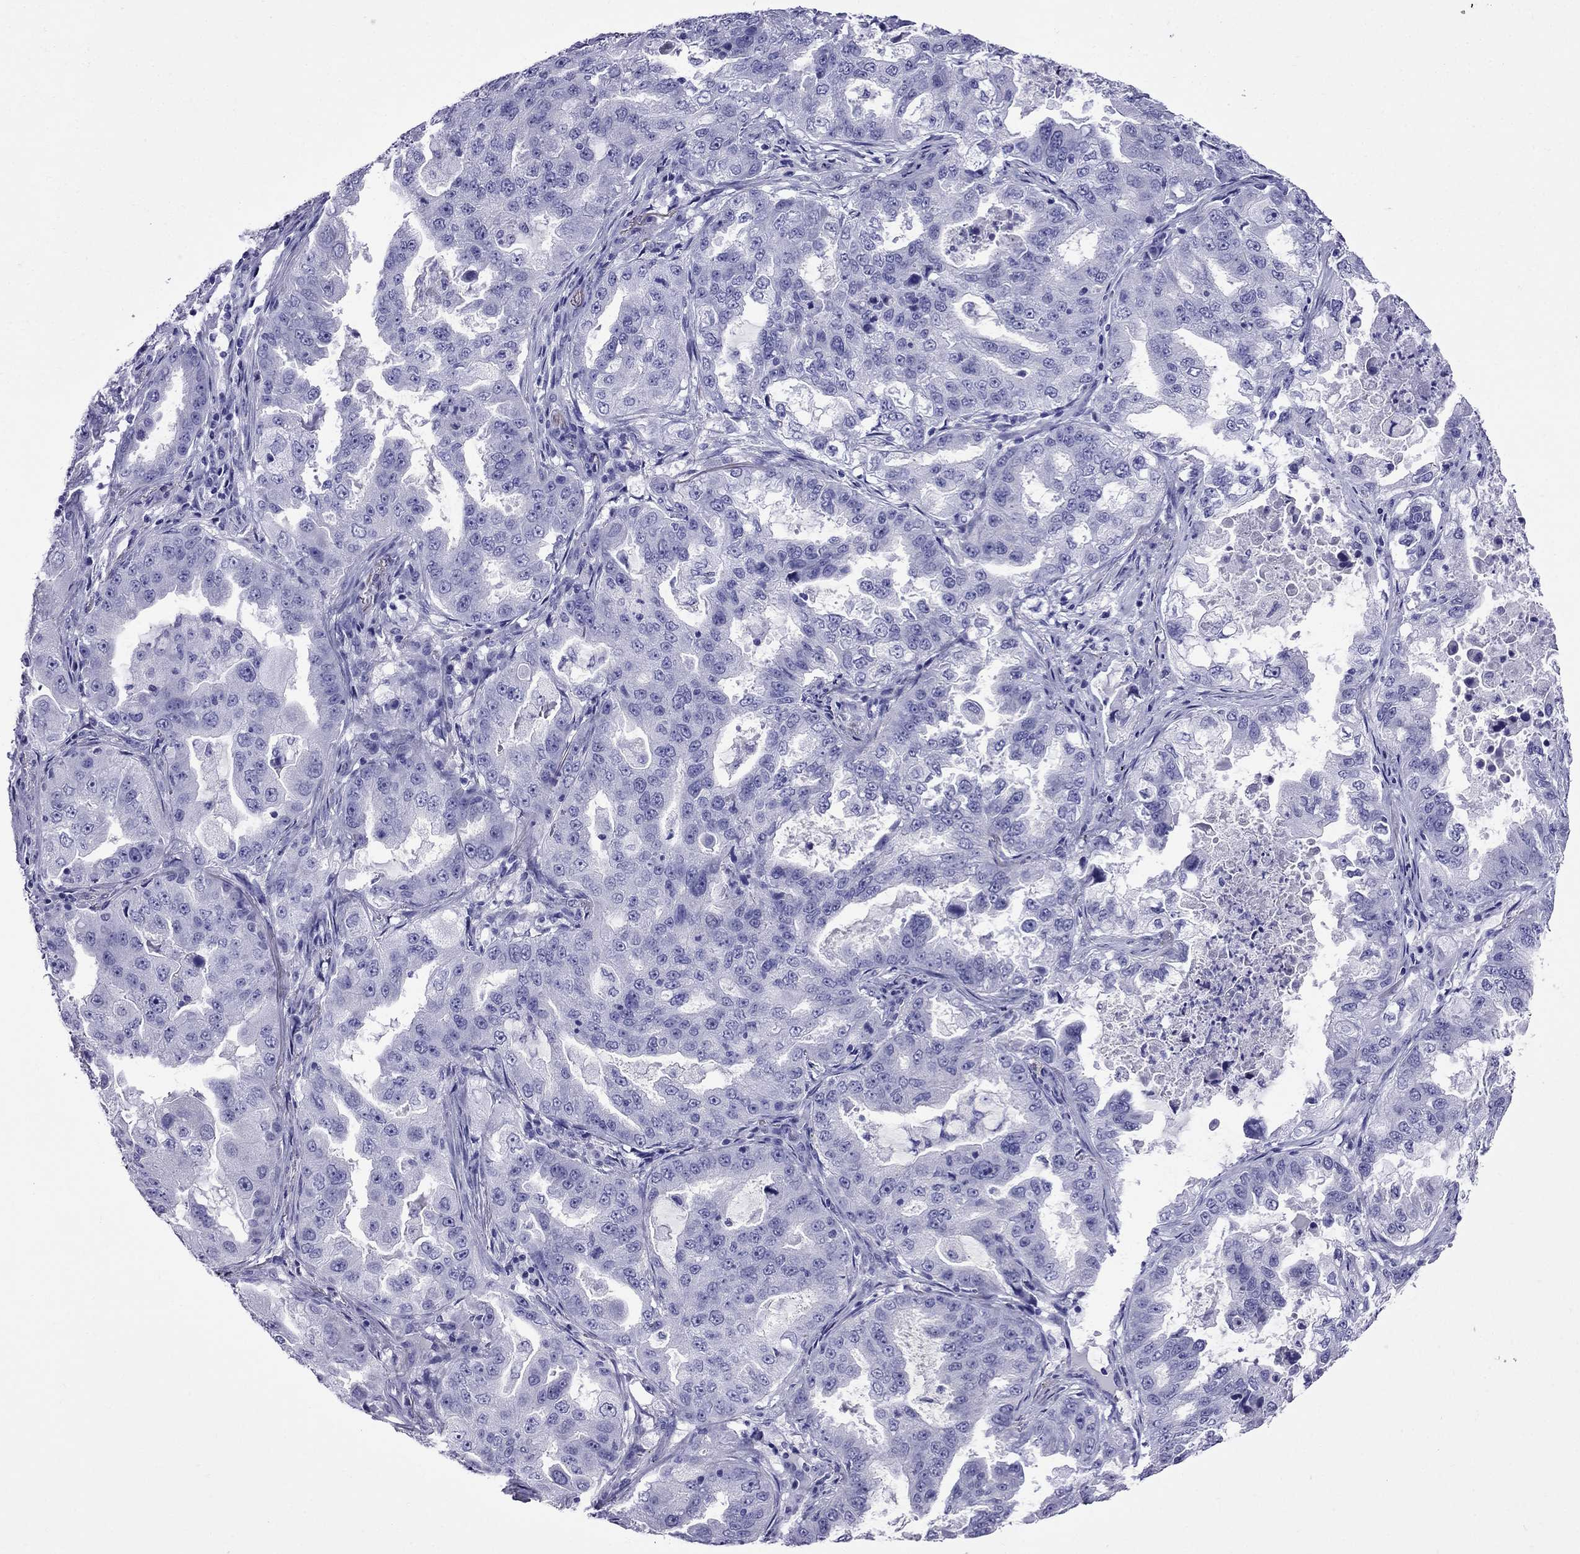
{"staining": {"intensity": "negative", "quantity": "none", "location": "none"}, "tissue": "lung cancer", "cell_type": "Tumor cells", "image_type": "cancer", "snomed": [{"axis": "morphology", "description": "Adenocarcinoma, NOS"}, {"axis": "topography", "description": "Lung"}], "caption": "Tumor cells show no significant expression in lung cancer (adenocarcinoma).", "gene": "CRYBA1", "patient": {"sex": "female", "age": 61}}